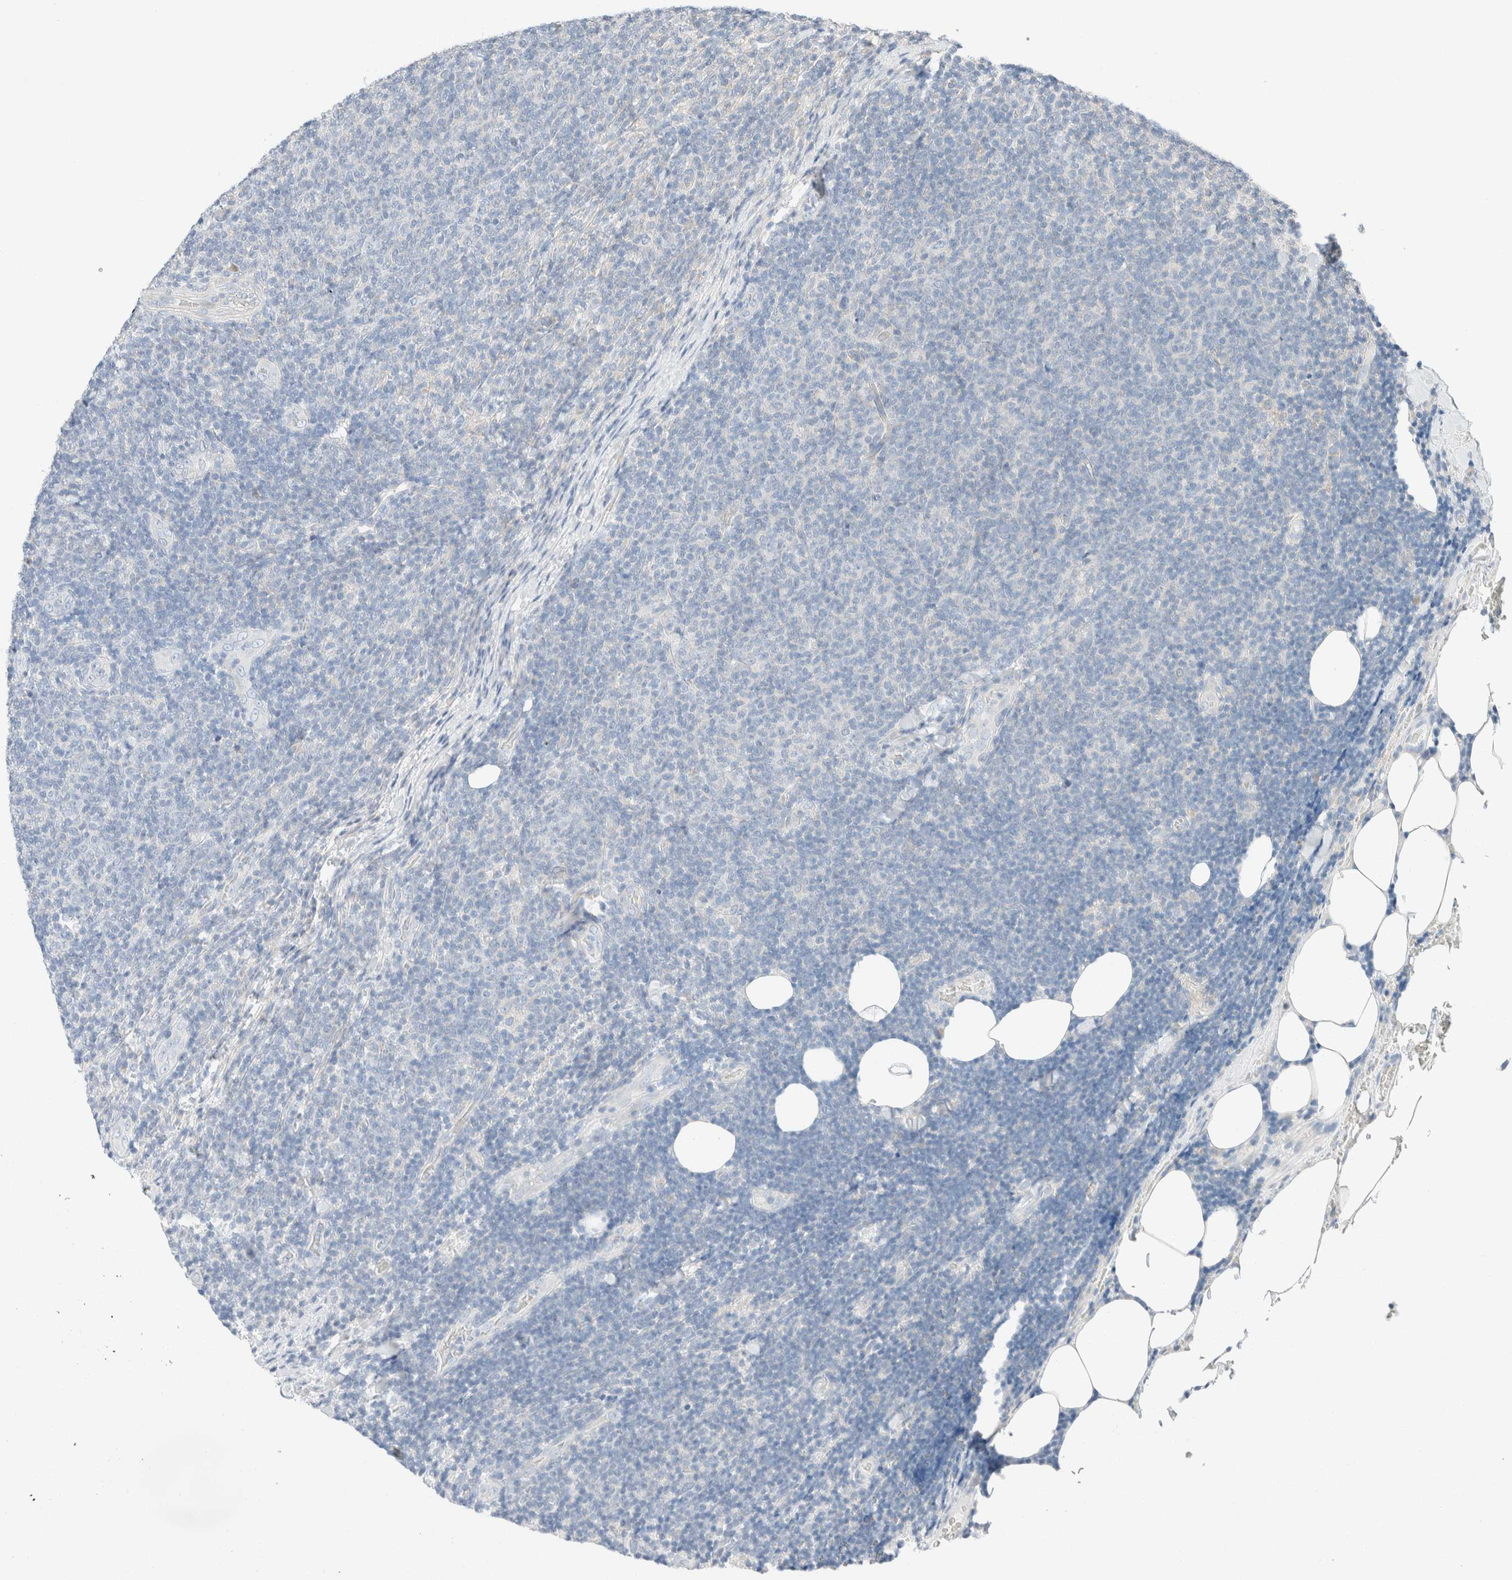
{"staining": {"intensity": "negative", "quantity": "none", "location": "none"}, "tissue": "lymphoma", "cell_type": "Tumor cells", "image_type": "cancer", "snomed": [{"axis": "morphology", "description": "Malignant lymphoma, non-Hodgkin's type, Low grade"}, {"axis": "topography", "description": "Lymph node"}], "caption": "Human low-grade malignant lymphoma, non-Hodgkin's type stained for a protein using IHC shows no staining in tumor cells.", "gene": "PCM1", "patient": {"sex": "male", "age": 66}}